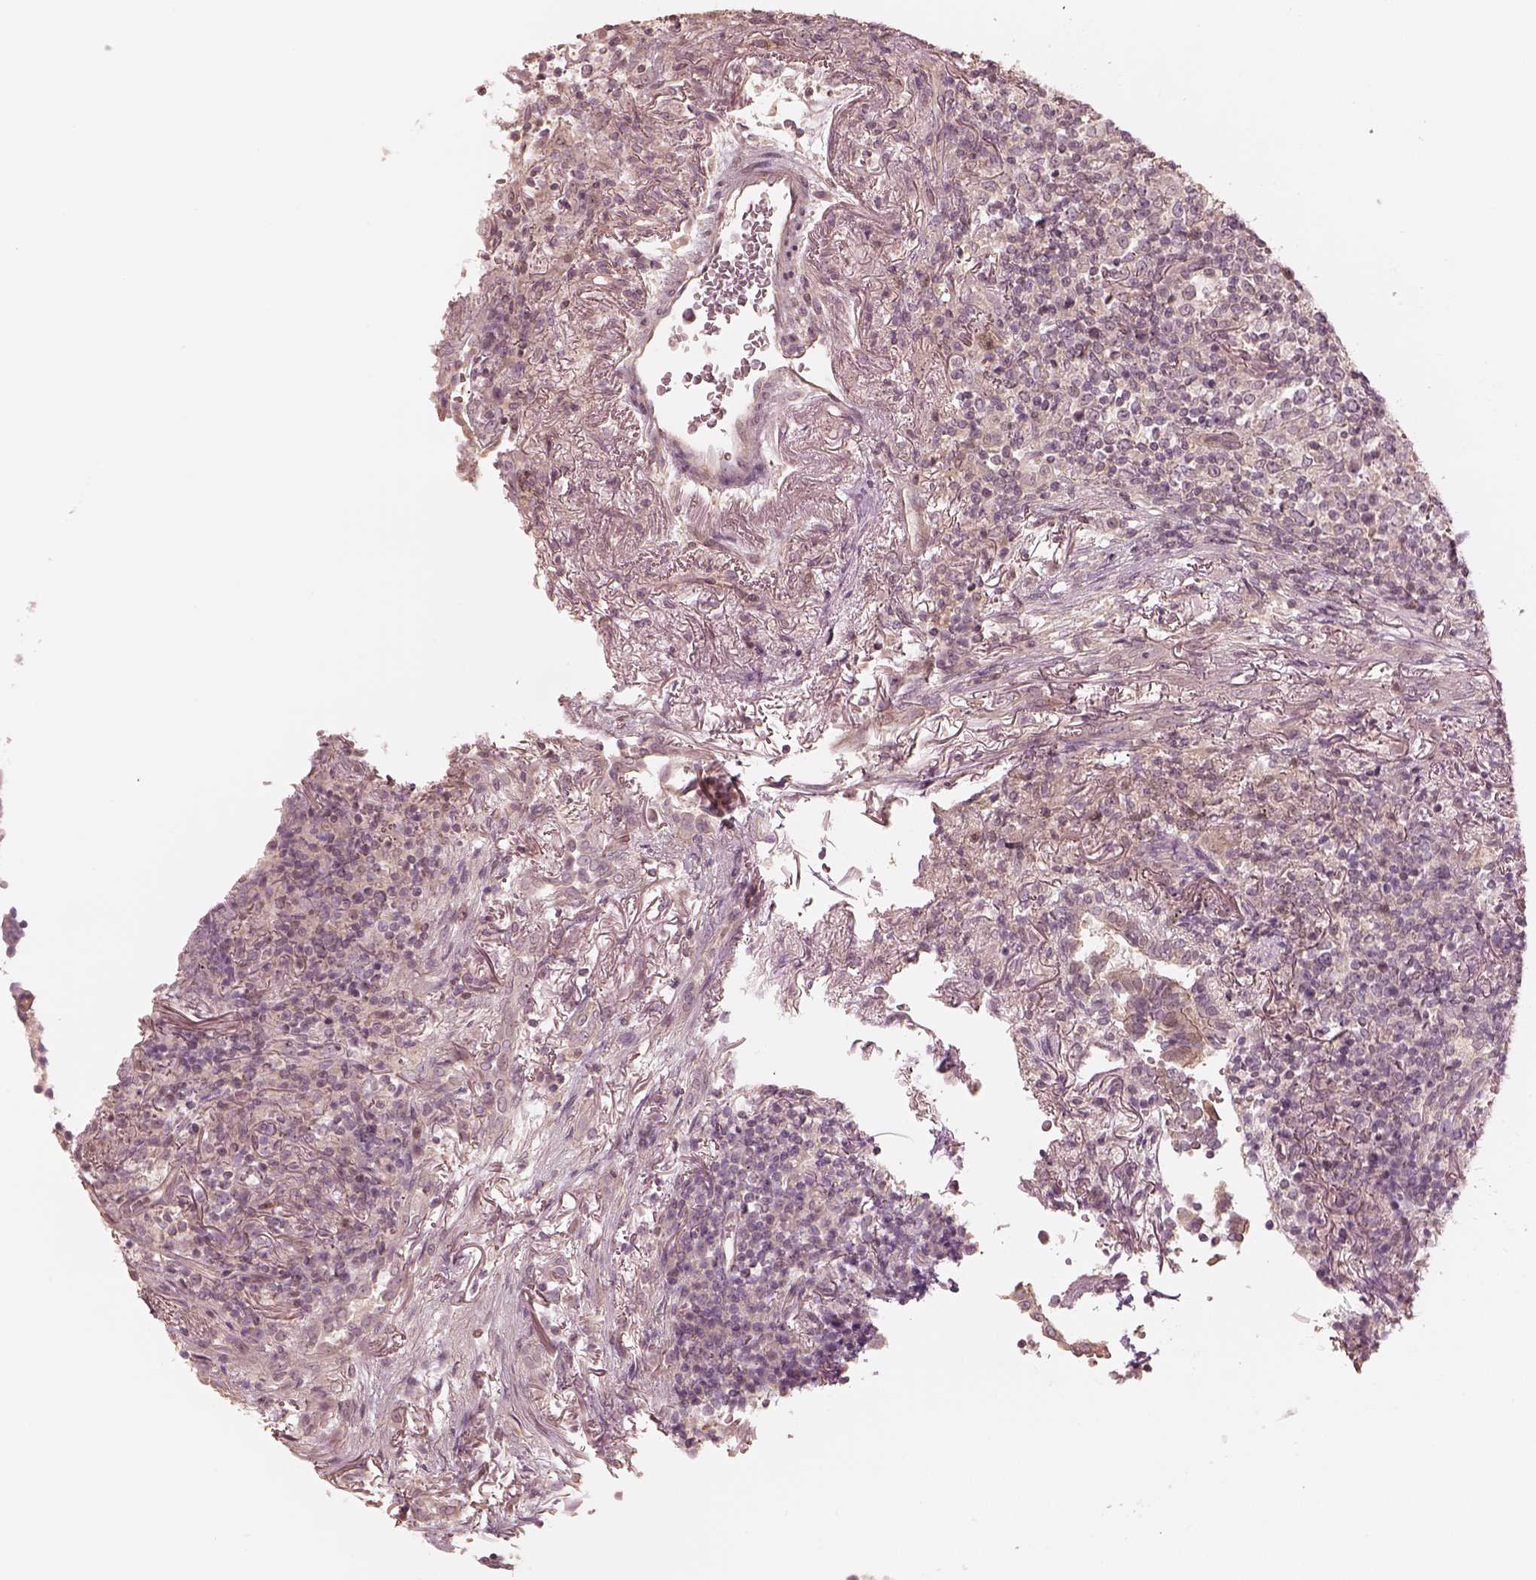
{"staining": {"intensity": "negative", "quantity": "none", "location": "none"}, "tissue": "lymphoma", "cell_type": "Tumor cells", "image_type": "cancer", "snomed": [{"axis": "morphology", "description": "Malignant lymphoma, non-Hodgkin's type, High grade"}, {"axis": "topography", "description": "Lung"}], "caption": "This micrograph is of lymphoma stained with IHC to label a protein in brown with the nuclei are counter-stained blue. There is no expression in tumor cells.", "gene": "KIF5C", "patient": {"sex": "male", "age": 79}}